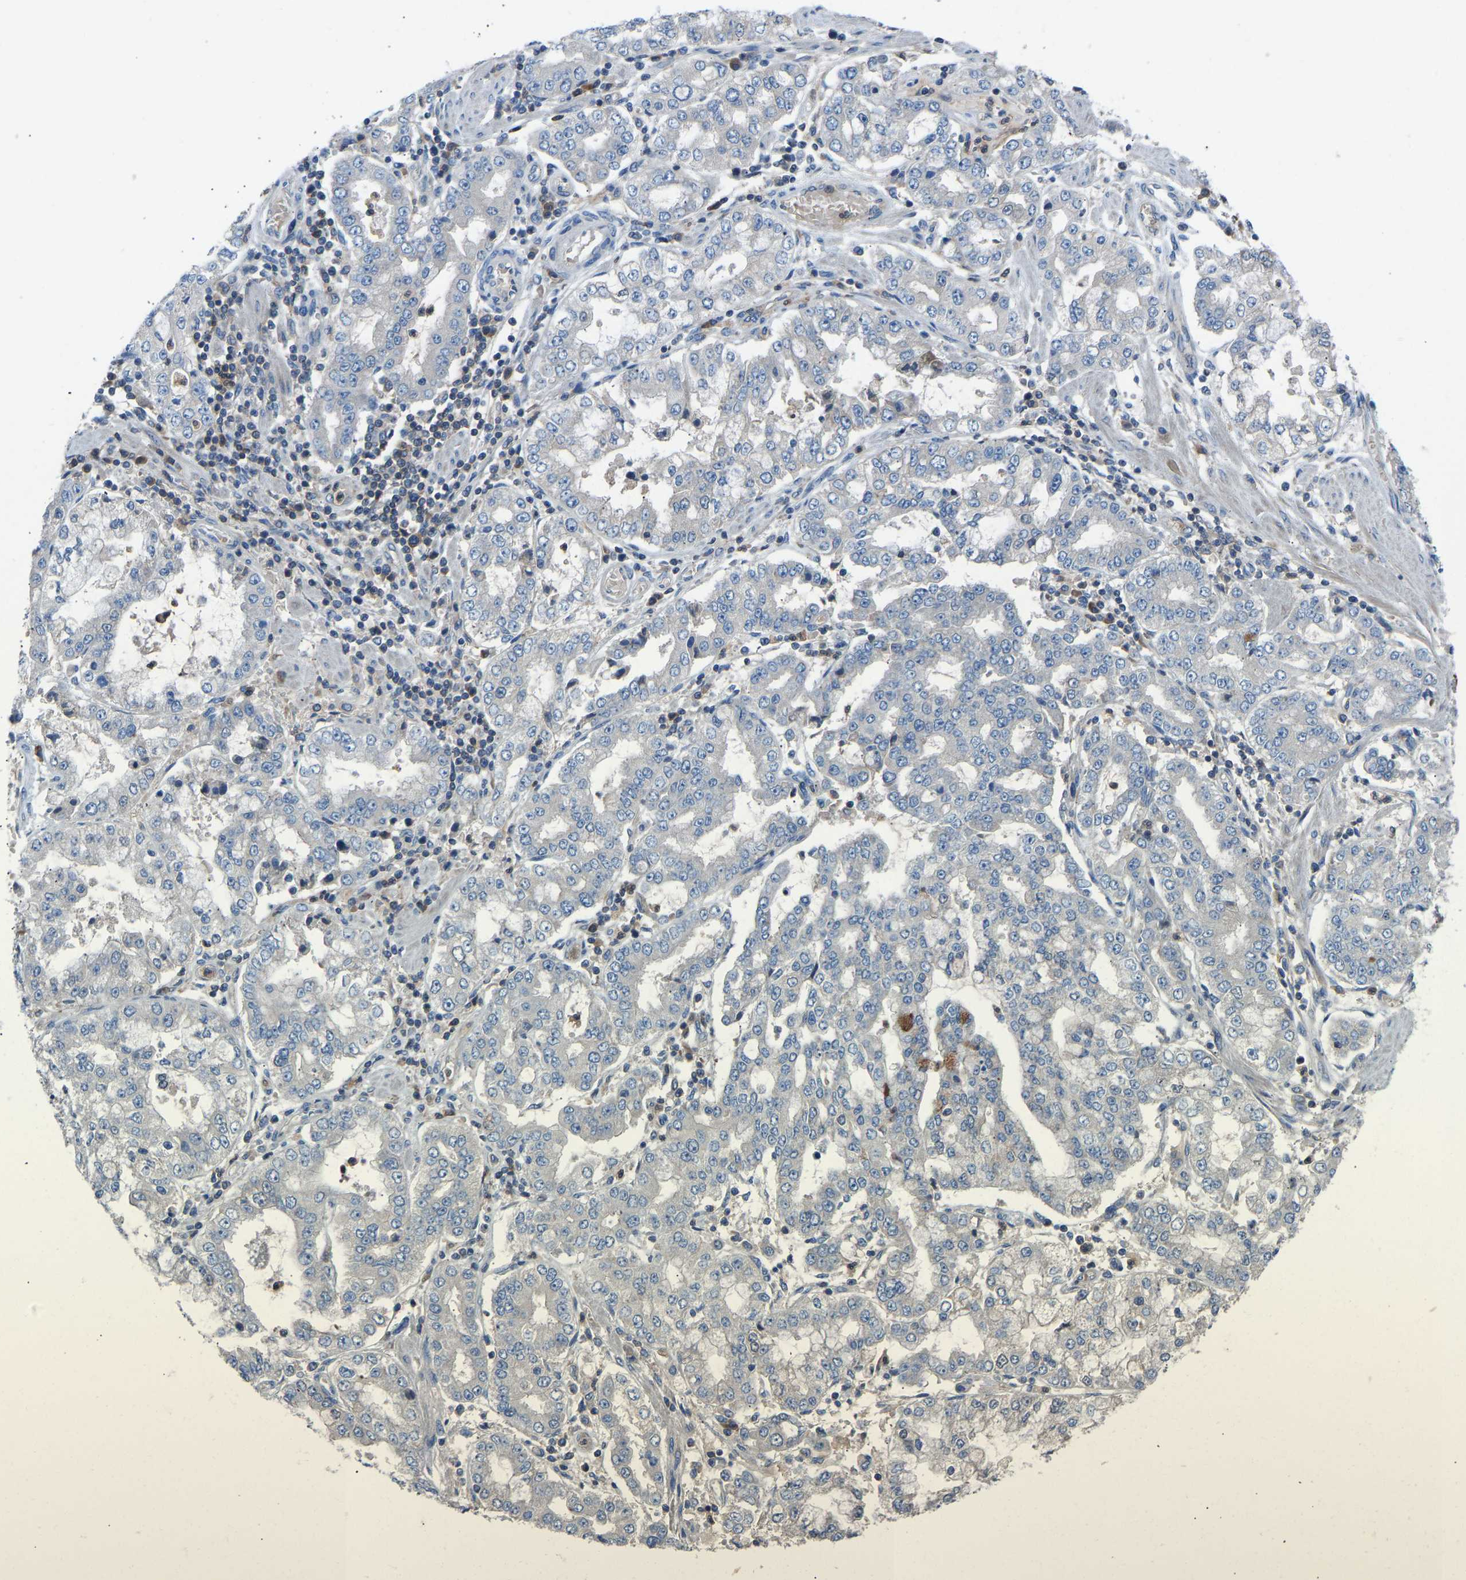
{"staining": {"intensity": "negative", "quantity": "none", "location": "none"}, "tissue": "stomach cancer", "cell_type": "Tumor cells", "image_type": "cancer", "snomed": [{"axis": "morphology", "description": "Adenocarcinoma, NOS"}, {"axis": "topography", "description": "Stomach"}], "caption": "High magnification brightfield microscopy of stomach cancer stained with DAB (brown) and counterstained with hematoxylin (blue): tumor cells show no significant positivity.", "gene": "GRK6", "patient": {"sex": "male", "age": 76}}